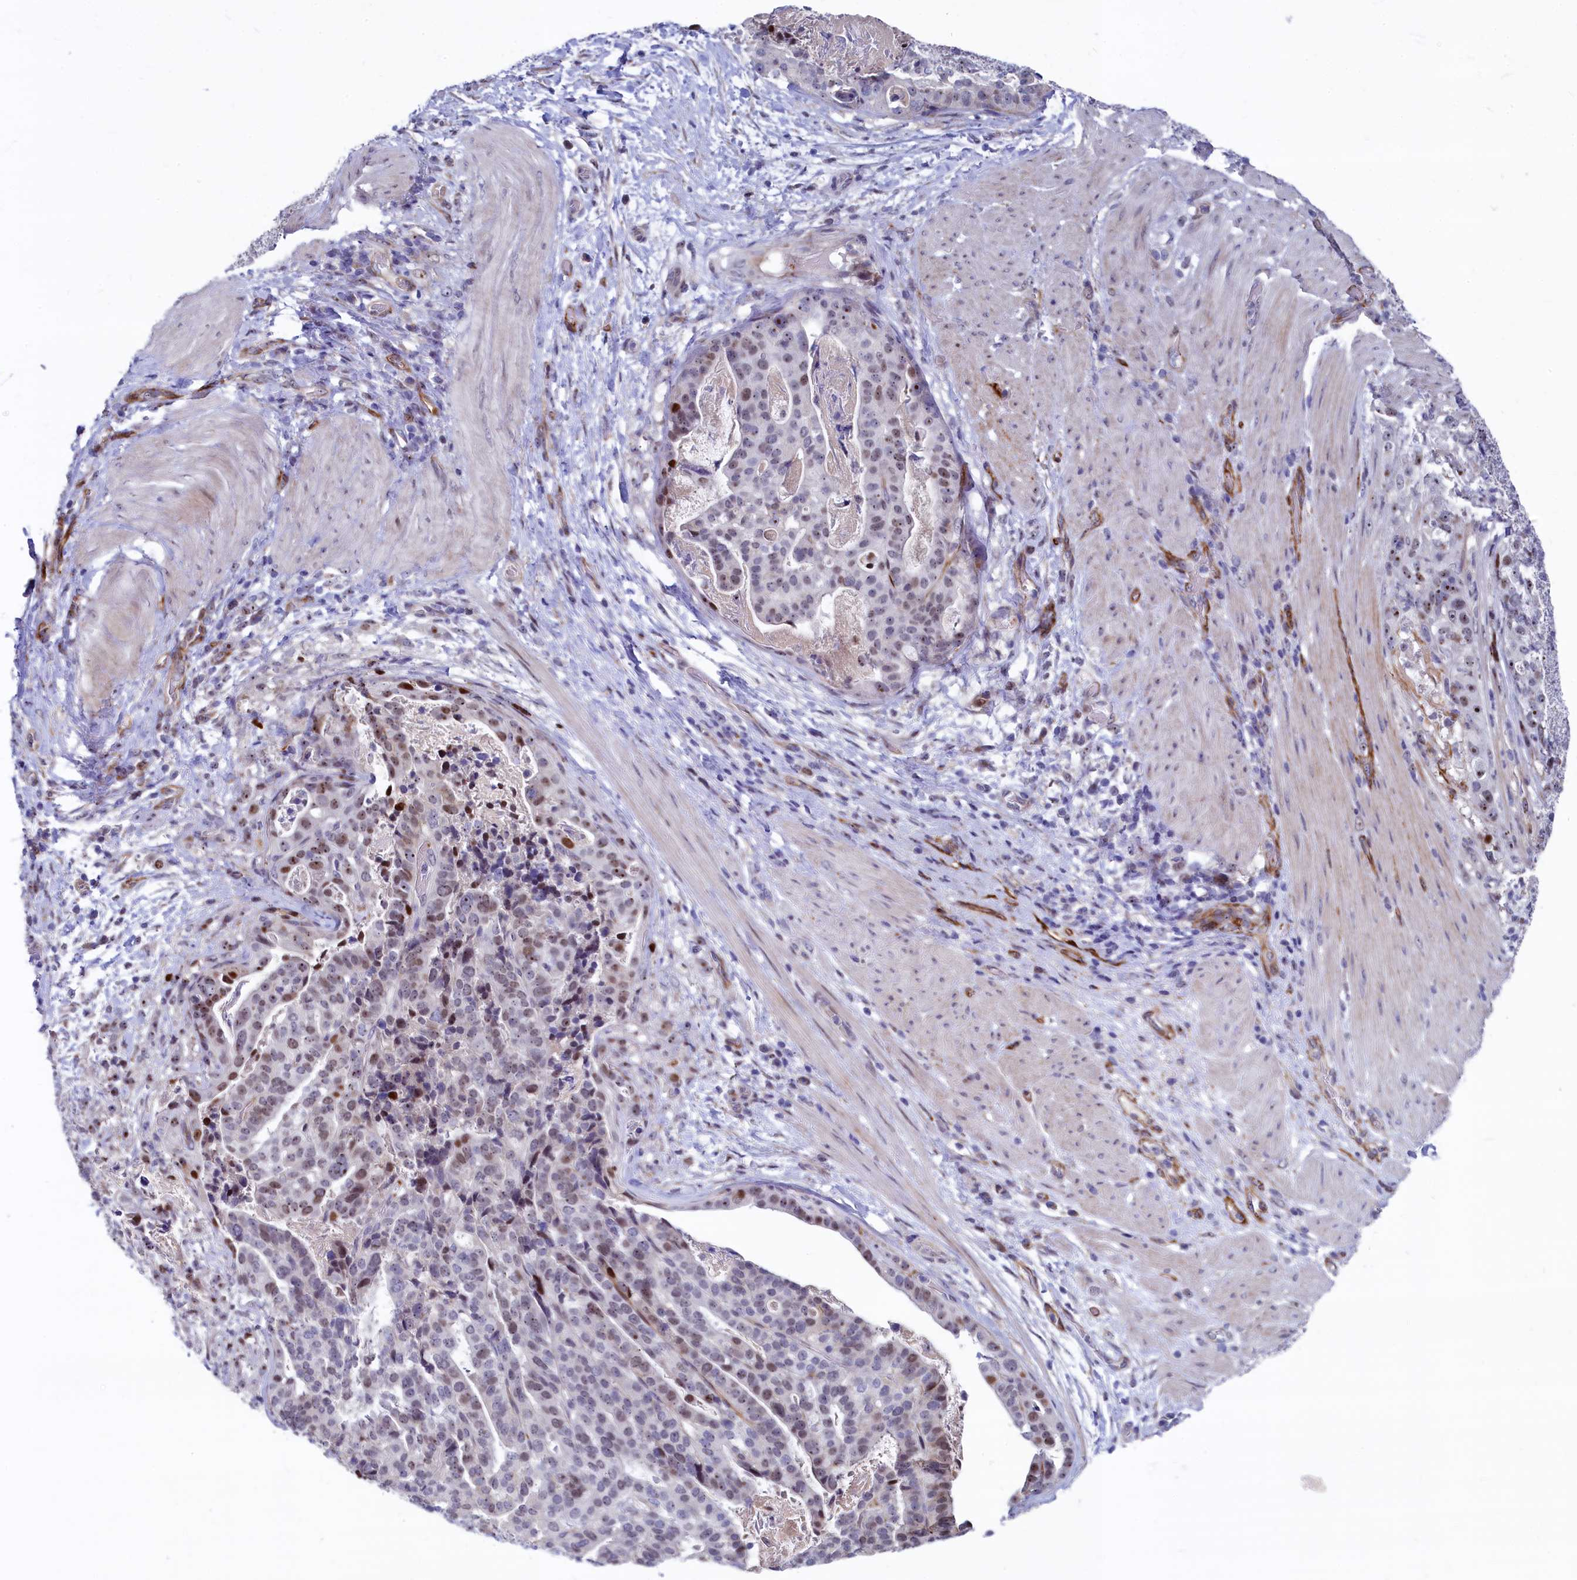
{"staining": {"intensity": "moderate", "quantity": "25%-75%", "location": "nuclear"}, "tissue": "stomach cancer", "cell_type": "Tumor cells", "image_type": "cancer", "snomed": [{"axis": "morphology", "description": "Adenocarcinoma, NOS"}, {"axis": "topography", "description": "Stomach"}], "caption": "Immunohistochemistry (IHC) (DAB (3,3'-diaminobenzidine)) staining of stomach adenocarcinoma demonstrates moderate nuclear protein positivity in about 25%-75% of tumor cells.", "gene": "ASXL3", "patient": {"sex": "male", "age": 48}}